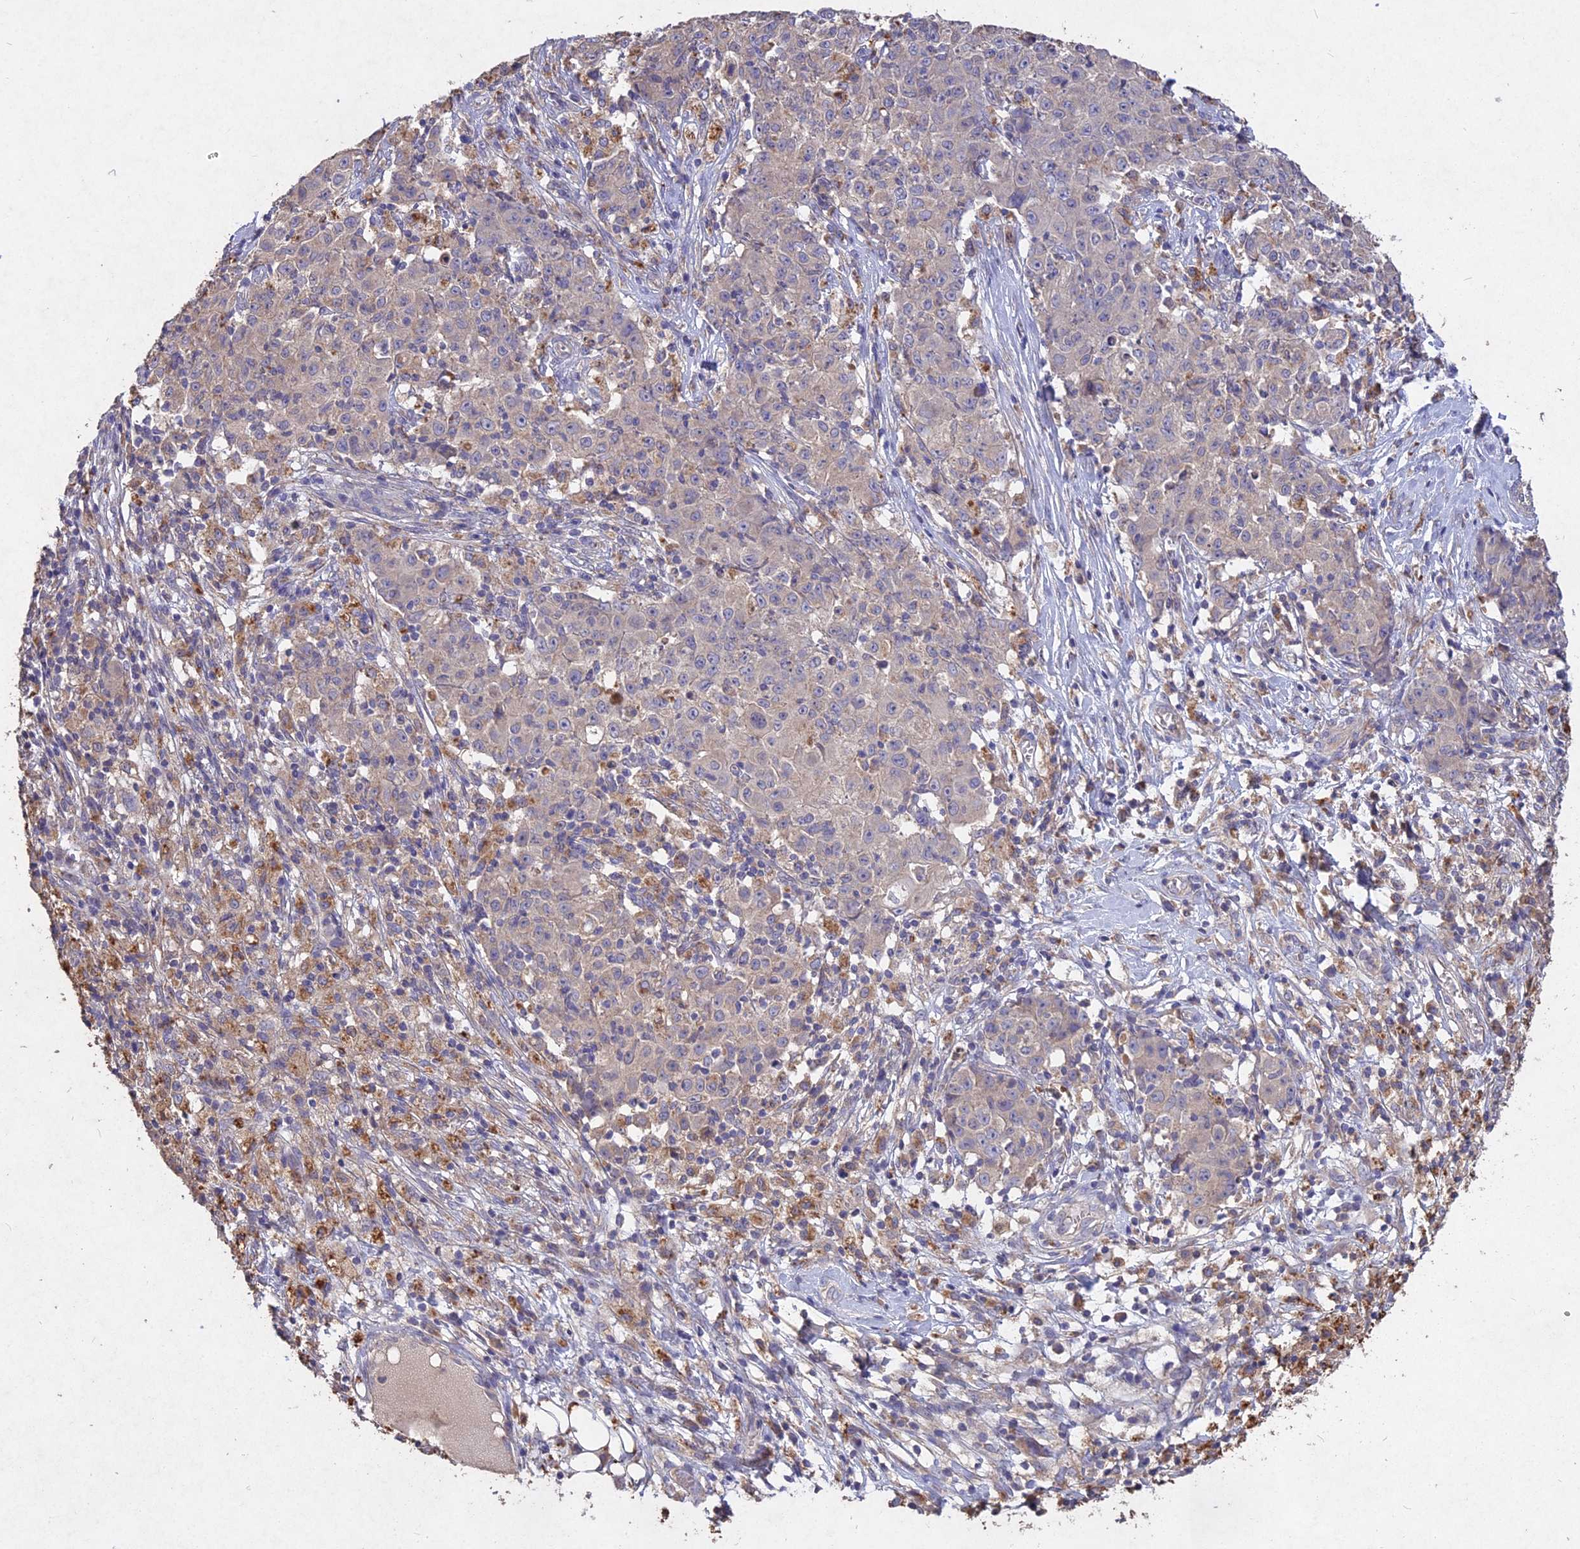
{"staining": {"intensity": "negative", "quantity": "none", "location": "none"}, "tissue": "ovarian cancer", "cell_type": "Tumor cells", "image_type": "cancer", "snomed": [{"axis": "morphology", "description": "Carcinoma, endometroid"}, {"axis": "topography", "description": "Ovary"}], "caption": "Endometroid carcinoma (ovarian) was stained to show a protein in brown. There is no significant staining in tumor cells.", "gene": "SLC26A4", "patient": {"sex": "female", "age": 42}}